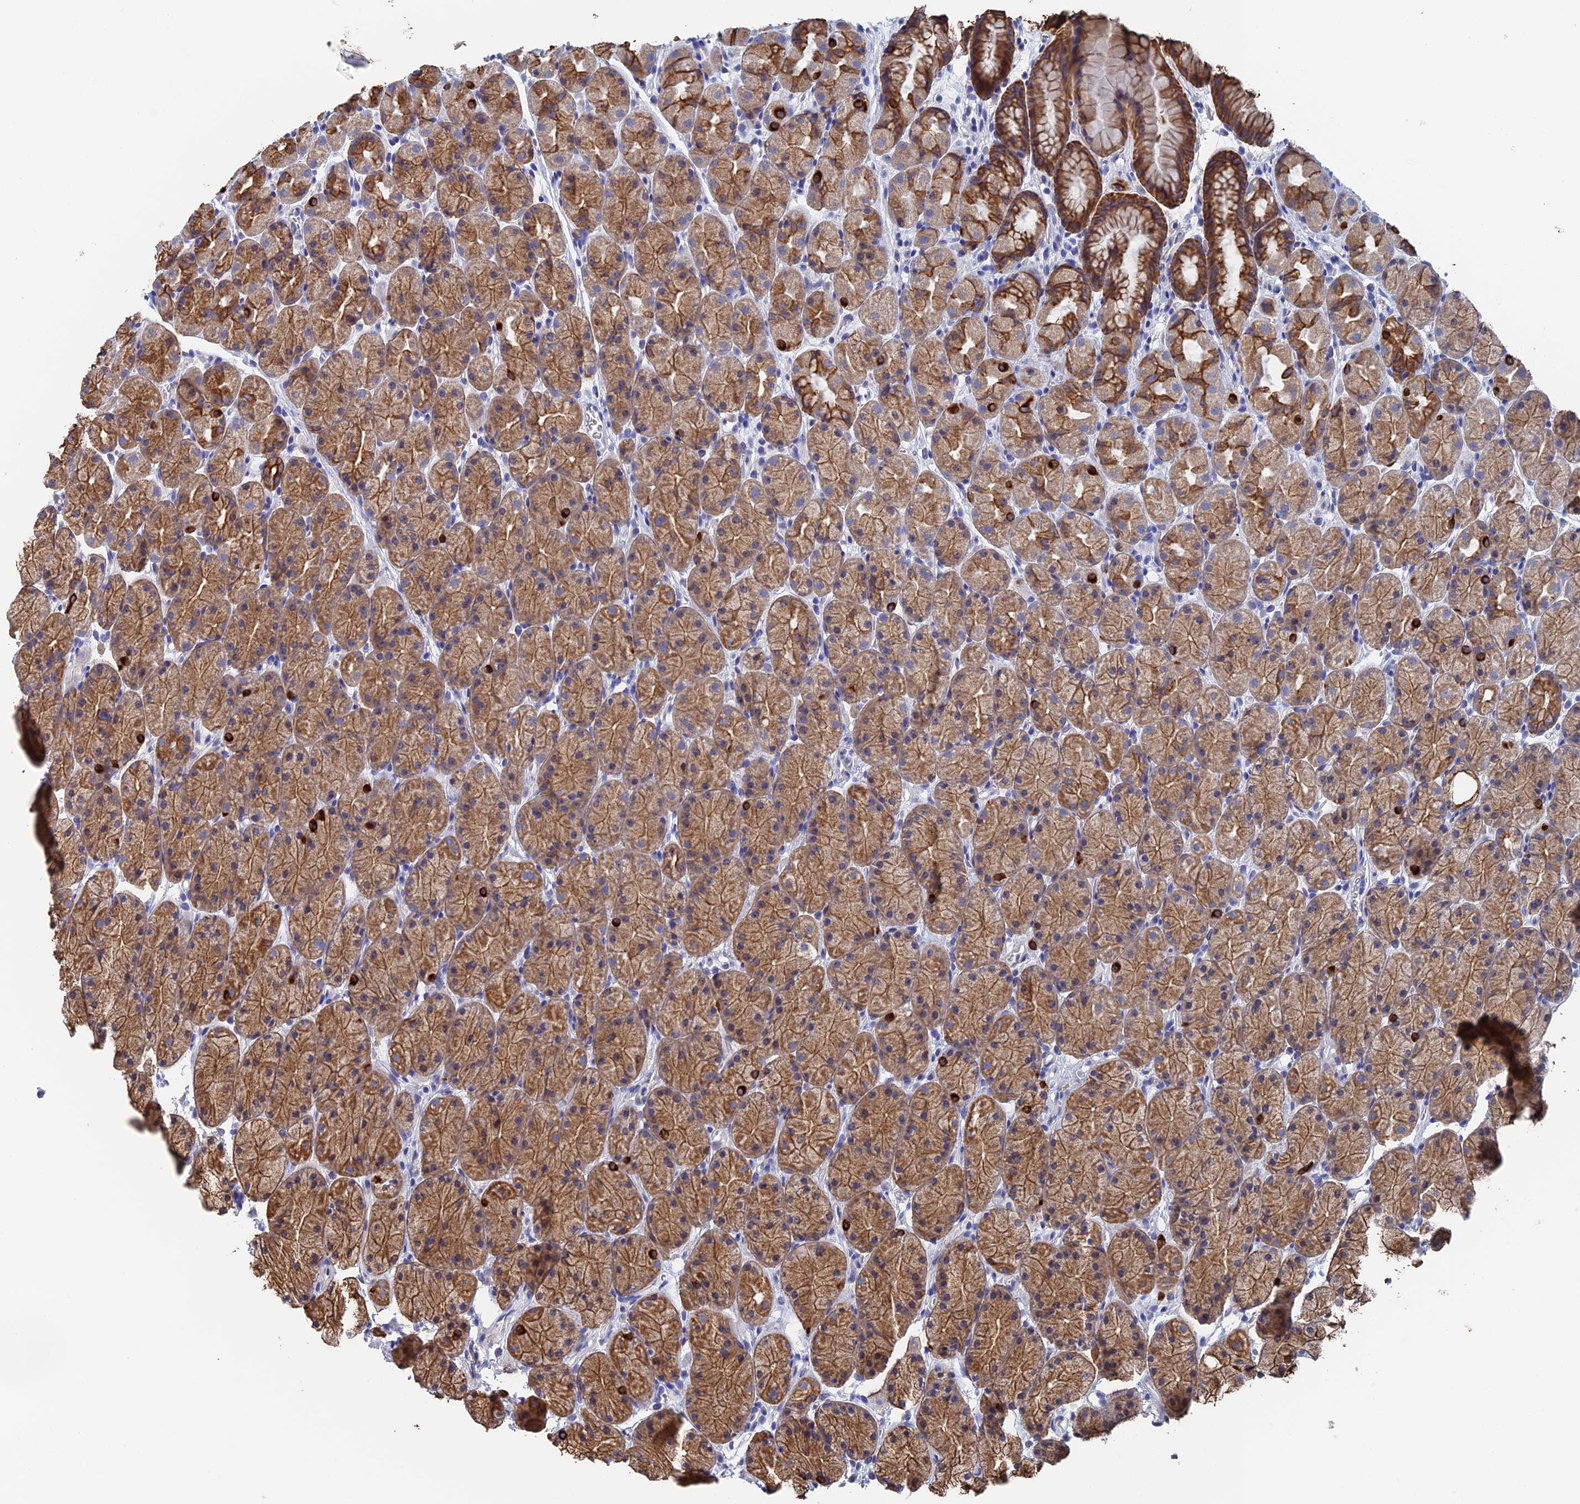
{"staining": {"intensity": "strong", "quantity": ">75%", "location": "cytoplasmic/membranous"}, "tissue": "stomach", "cell_type": "Glandular cells", "image_type": "normal", "snomed": [{"axis": "morphology", "description": "Normal tissue, NOS"}, {"axis": "topography", "description": "Stomach, upper"}, {"axis": "topography", "description": "Stomach"}], "caption": "Protein positivity by immunohistochemistry (IHC) shows strong cytoplasmic/membranous expression in approximately >75% of glandular cells in unremarkable stomach.", "gene": "SRFBP1", "patient": {"sex": "male", "age": 47}}